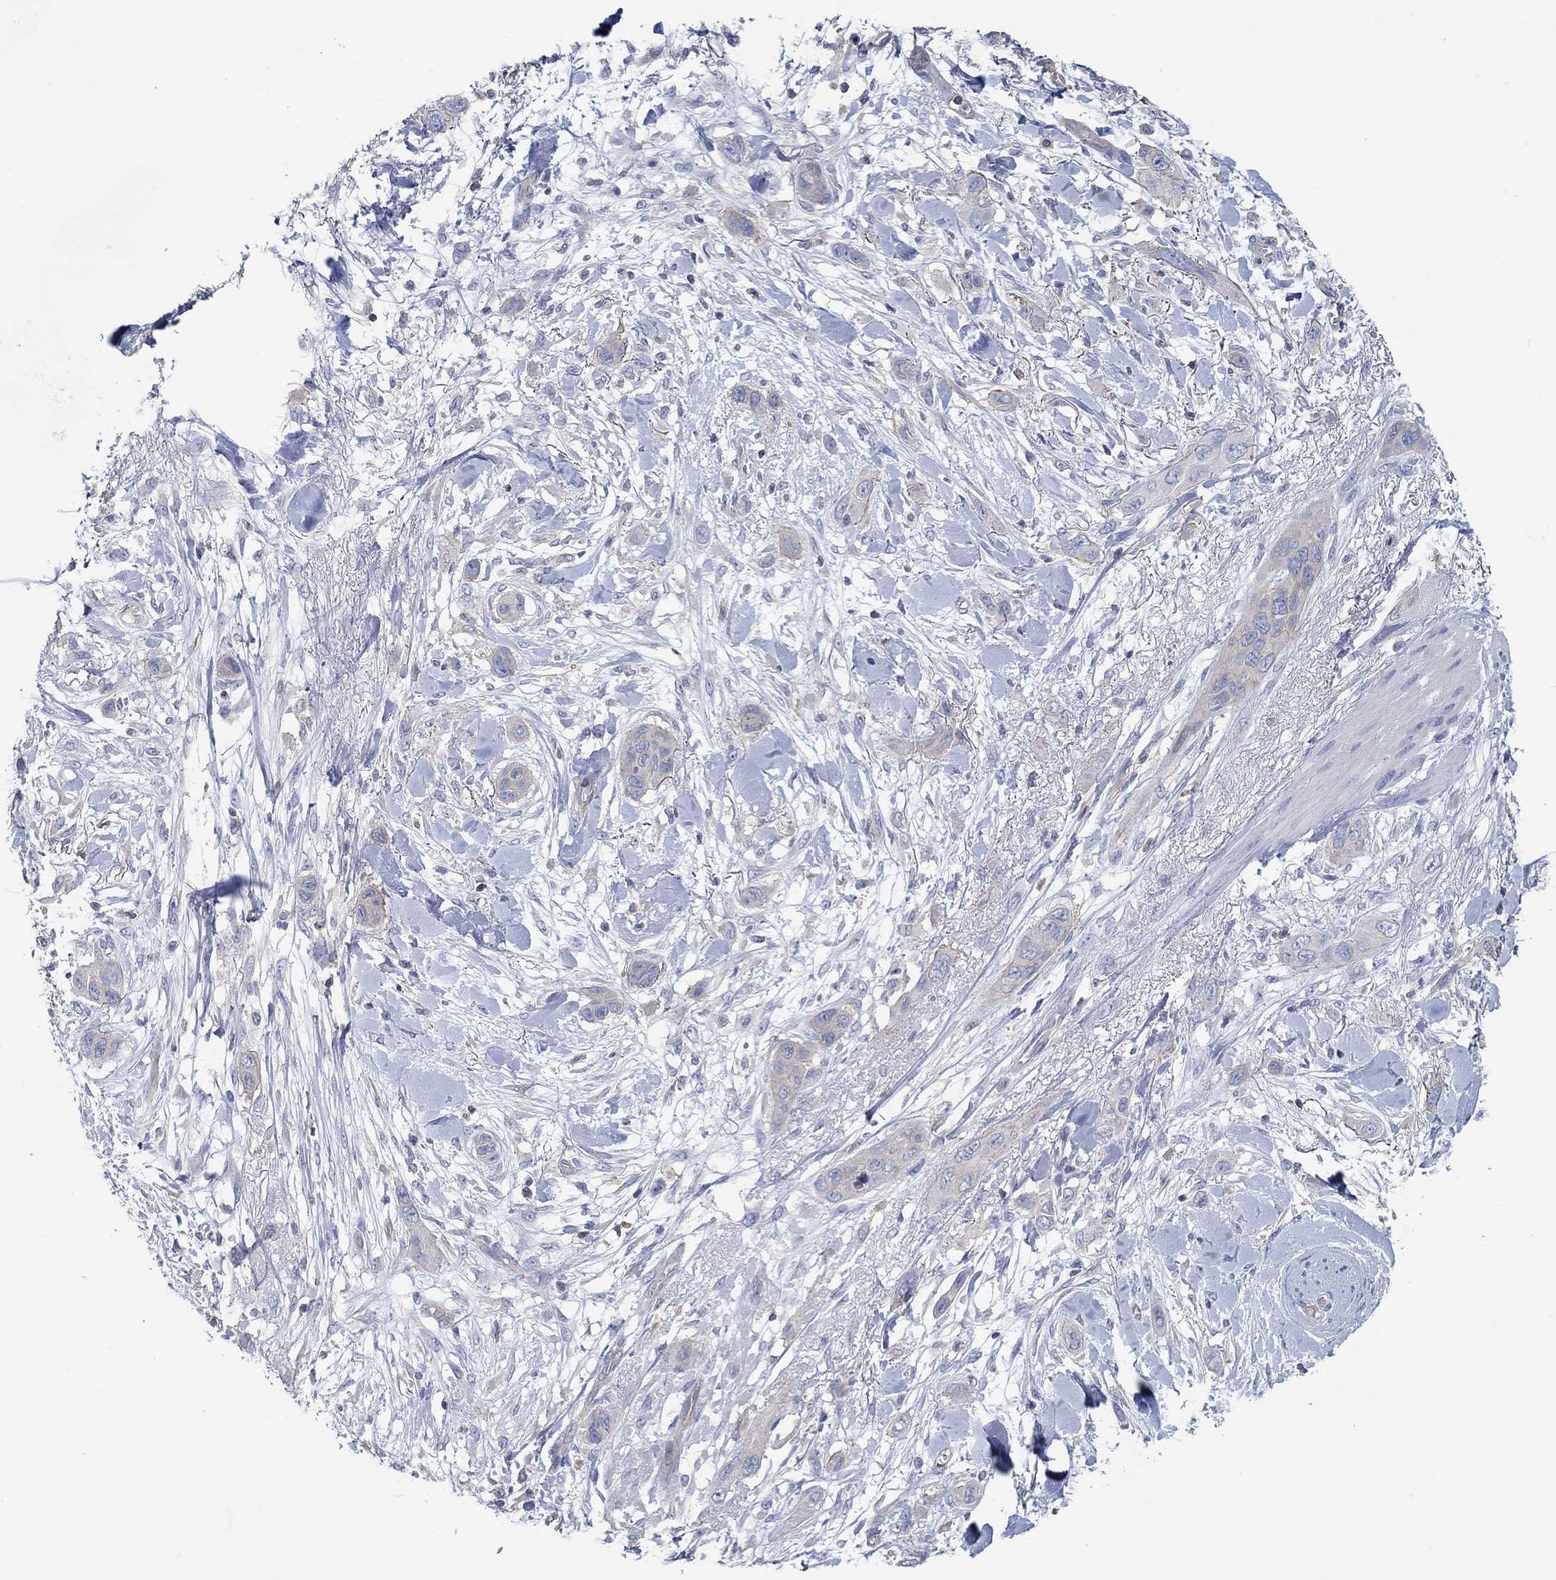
{"staining": {"intensity": "negative", "quantity": "none", "location": "none"}, "tissue": "skin cancer", "cell_type": "Tumor cells", "image_type": "cancer", "snomed": [{"axis": "morphology", "description": "Squamous cell carcinoma, NOS"}, {"axis": "topography", "description": "Skin"}], "caption": "Human skin squamous cell carcinoma stained for a protein using immunohistochemistry (IHC) exhibits no positivity in tumor cells.", "gene": "BBOF1", "patient": {"sex": "male", "age": 79}}